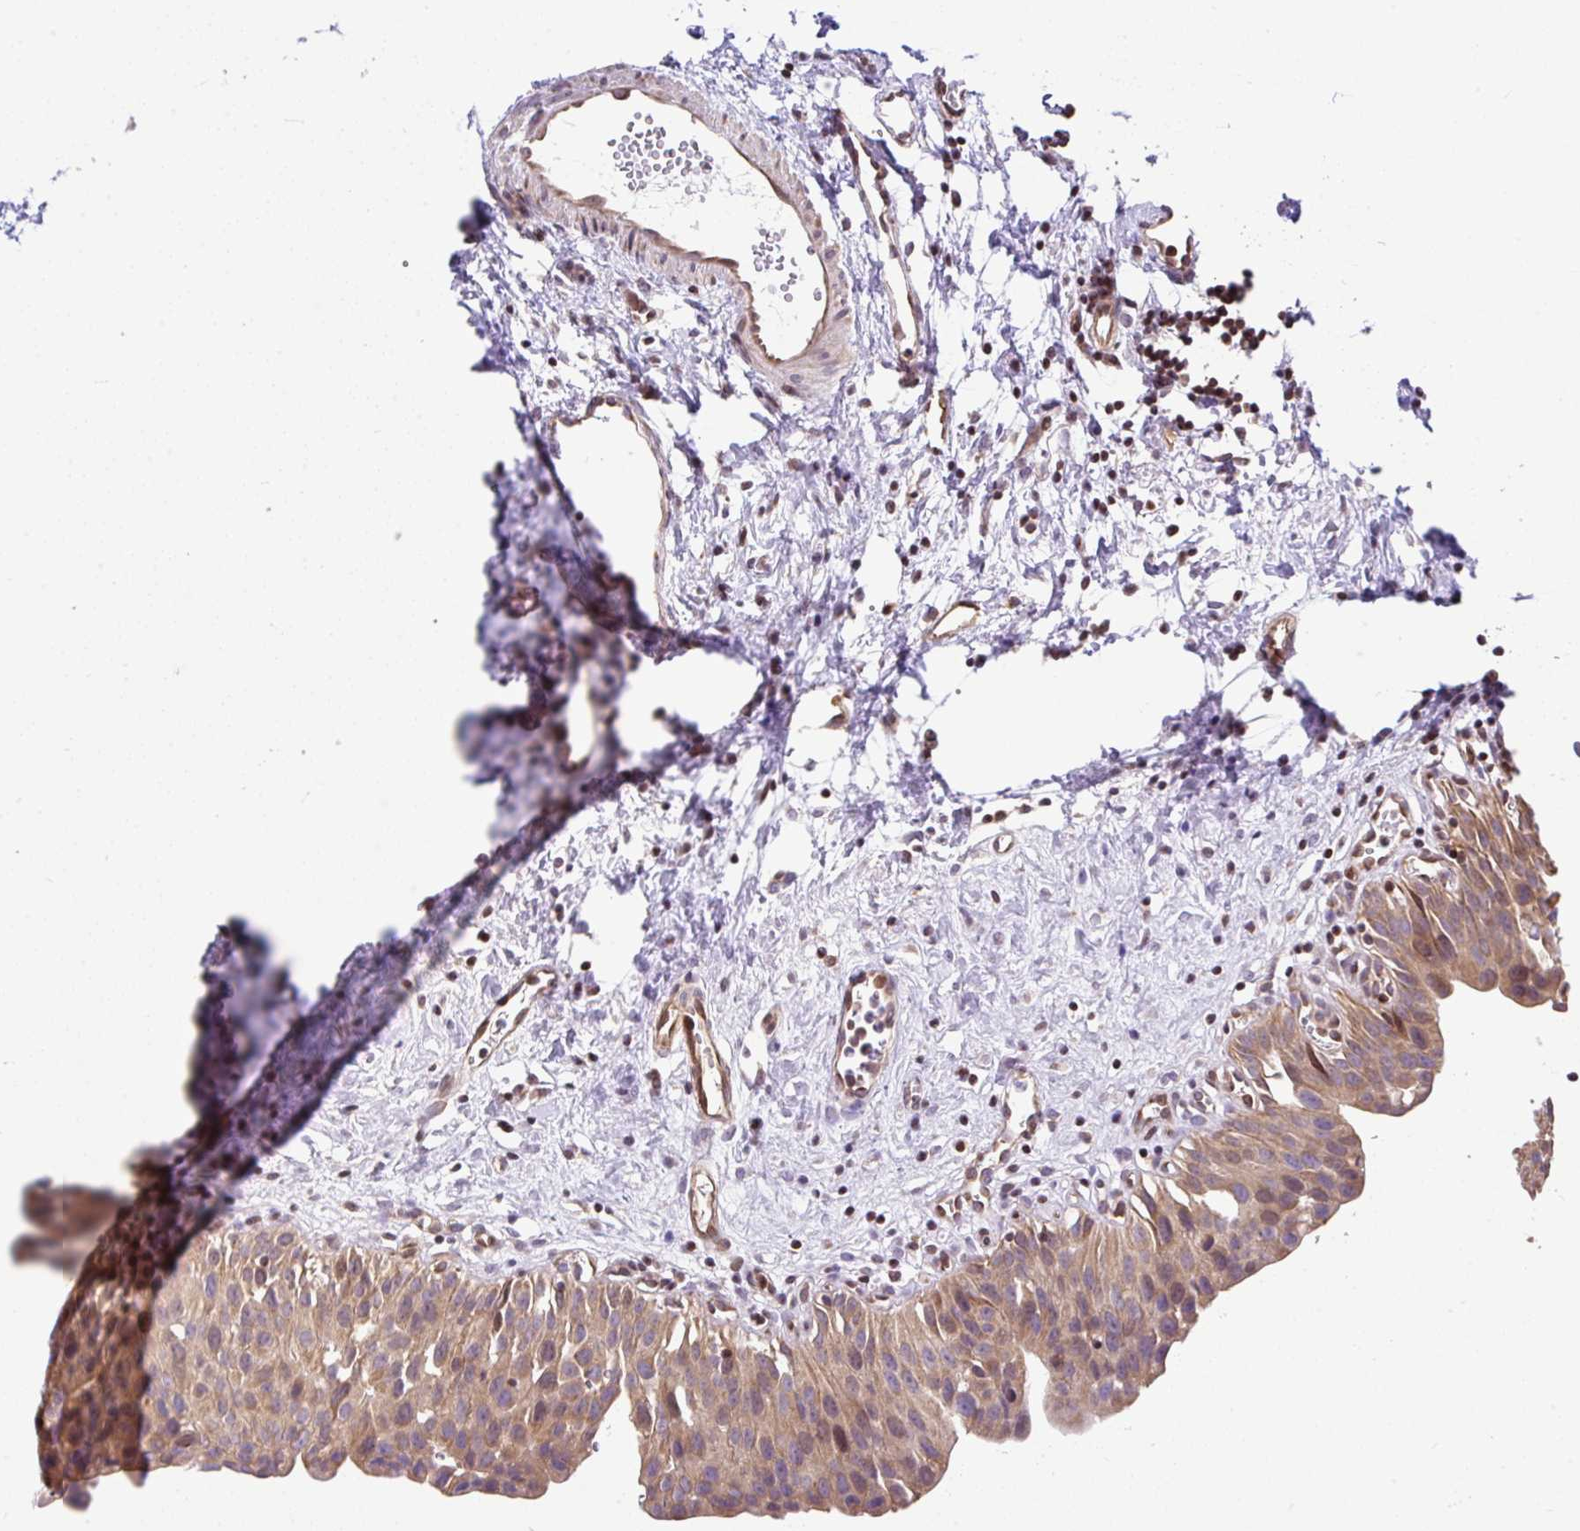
{"staining": {"intensity": "moderate", "quantity": ">75%", "location": "cytoplasmic/membranous"}, "tissue": "urinary bladder", "cell_type": "Urothelial cells", "image_type": "normal", "snomed": [{"axis": "morphology", "description": "Normal tissue, NOS"}, {"axis": "topography", "description": "Urinary bladder"}], "caption": "A photomicrograph of urinary bladder stained for a protein reveals moderate cytoplasmic/membranous brown staining in urothelial cells.", "gene": "FIGNL1", "patient": {"sex": "male", "age": 51}}